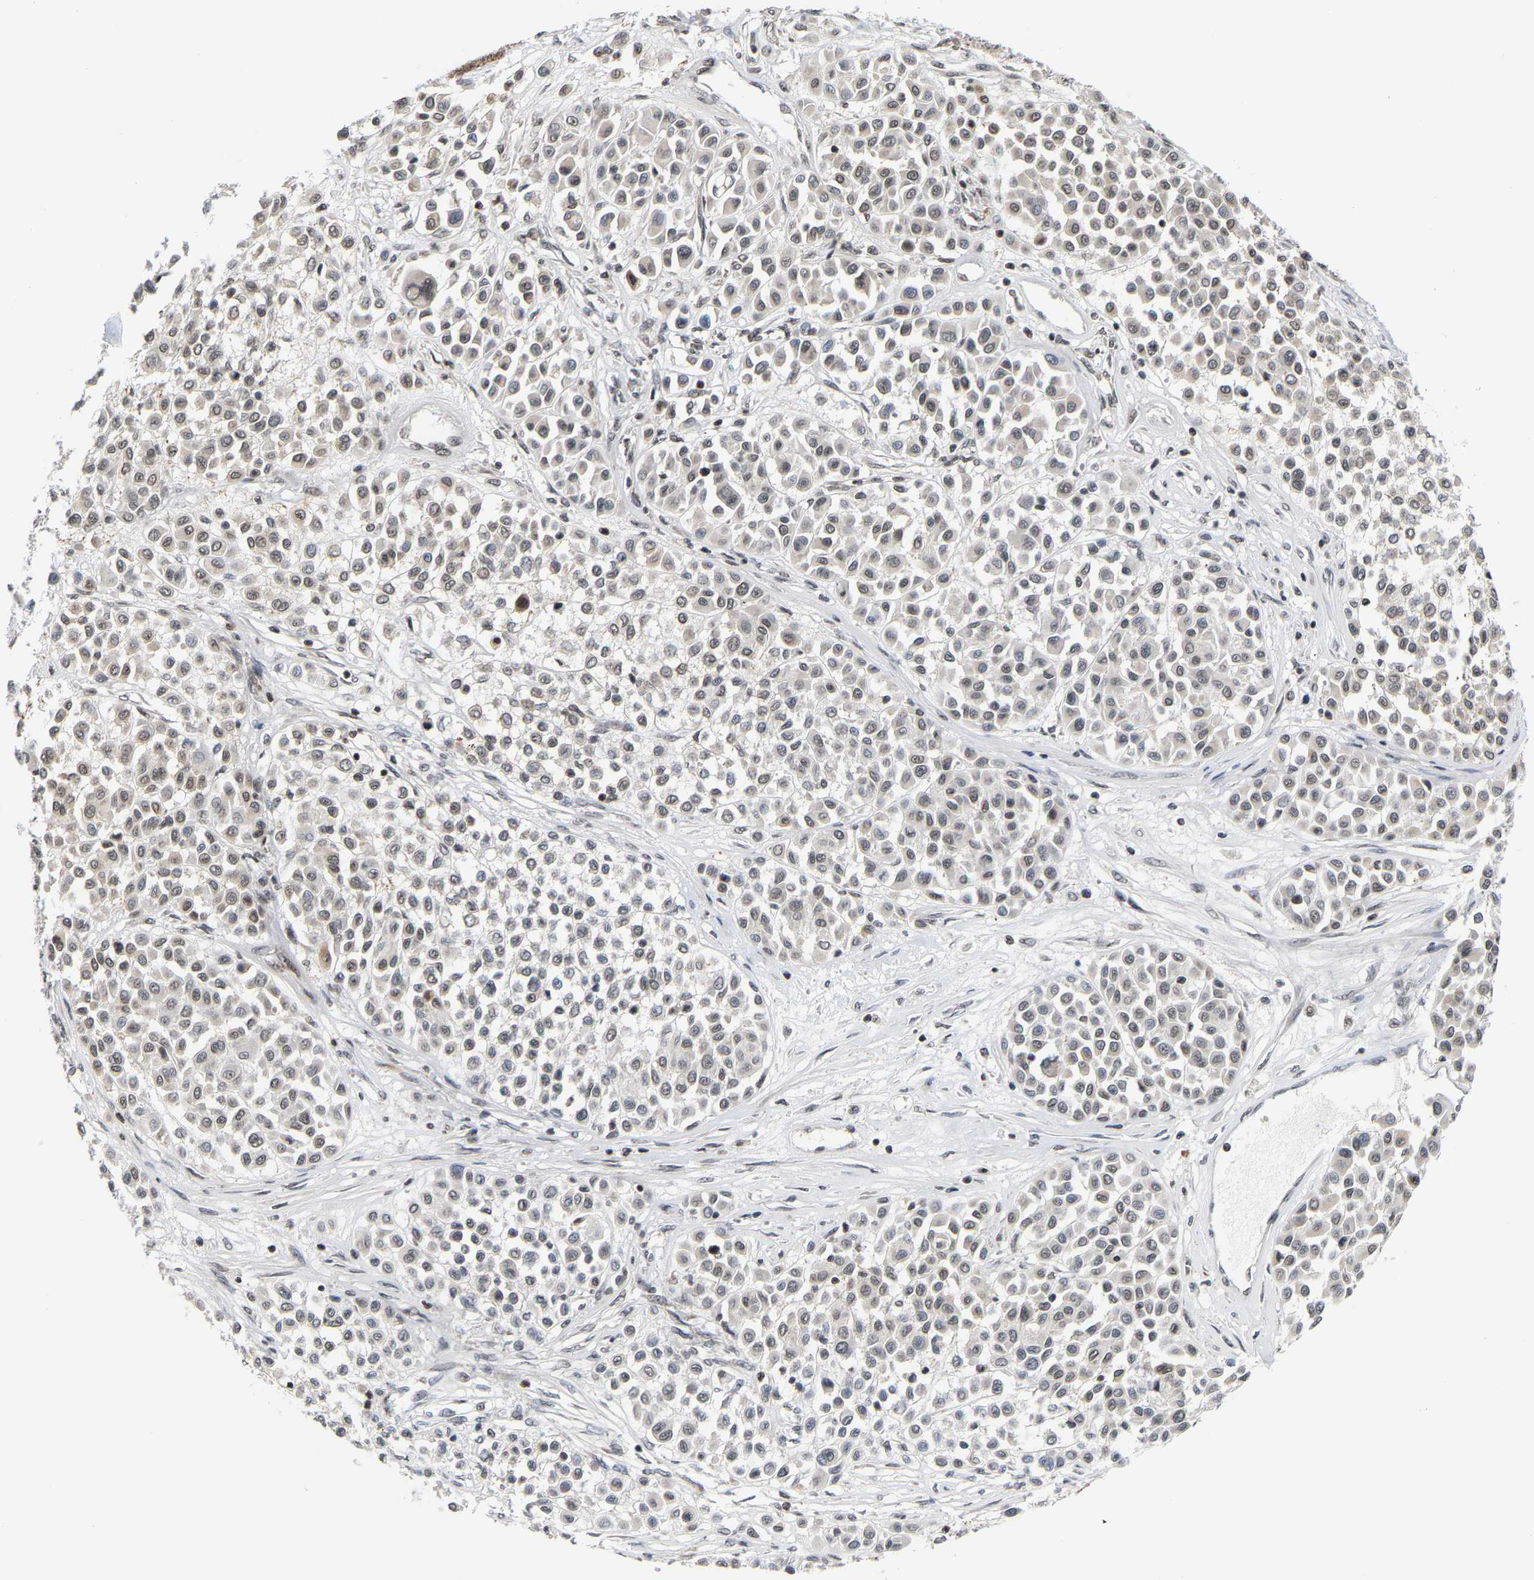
{"staining": {"intensity": "weak", "quantity": ">75%", "location": "nuclear"}, "tissue": "melanoma", "cell_type": "Tumor cells", "image_type": "cancer", "snomed": [{"axis": "morphology", "description": "Malignant melanoma, Metastatic site"}, {"axis": "topography", "description": "Soft tissue"}], "caption": "High-power microscopy captured an immunohistochemistry image of malignant melanoma (metastatic site), revealing weak nuclear staining in approximately >75% of tumor cells. Using DAB (3,3'-diaminobenzidine) (brown) and hematoxylin (blue) stains, captured at high magnification using brightfield microscopy.", "gene": "ANKRD6", "patient": {"sex": "male", "age": 41}}